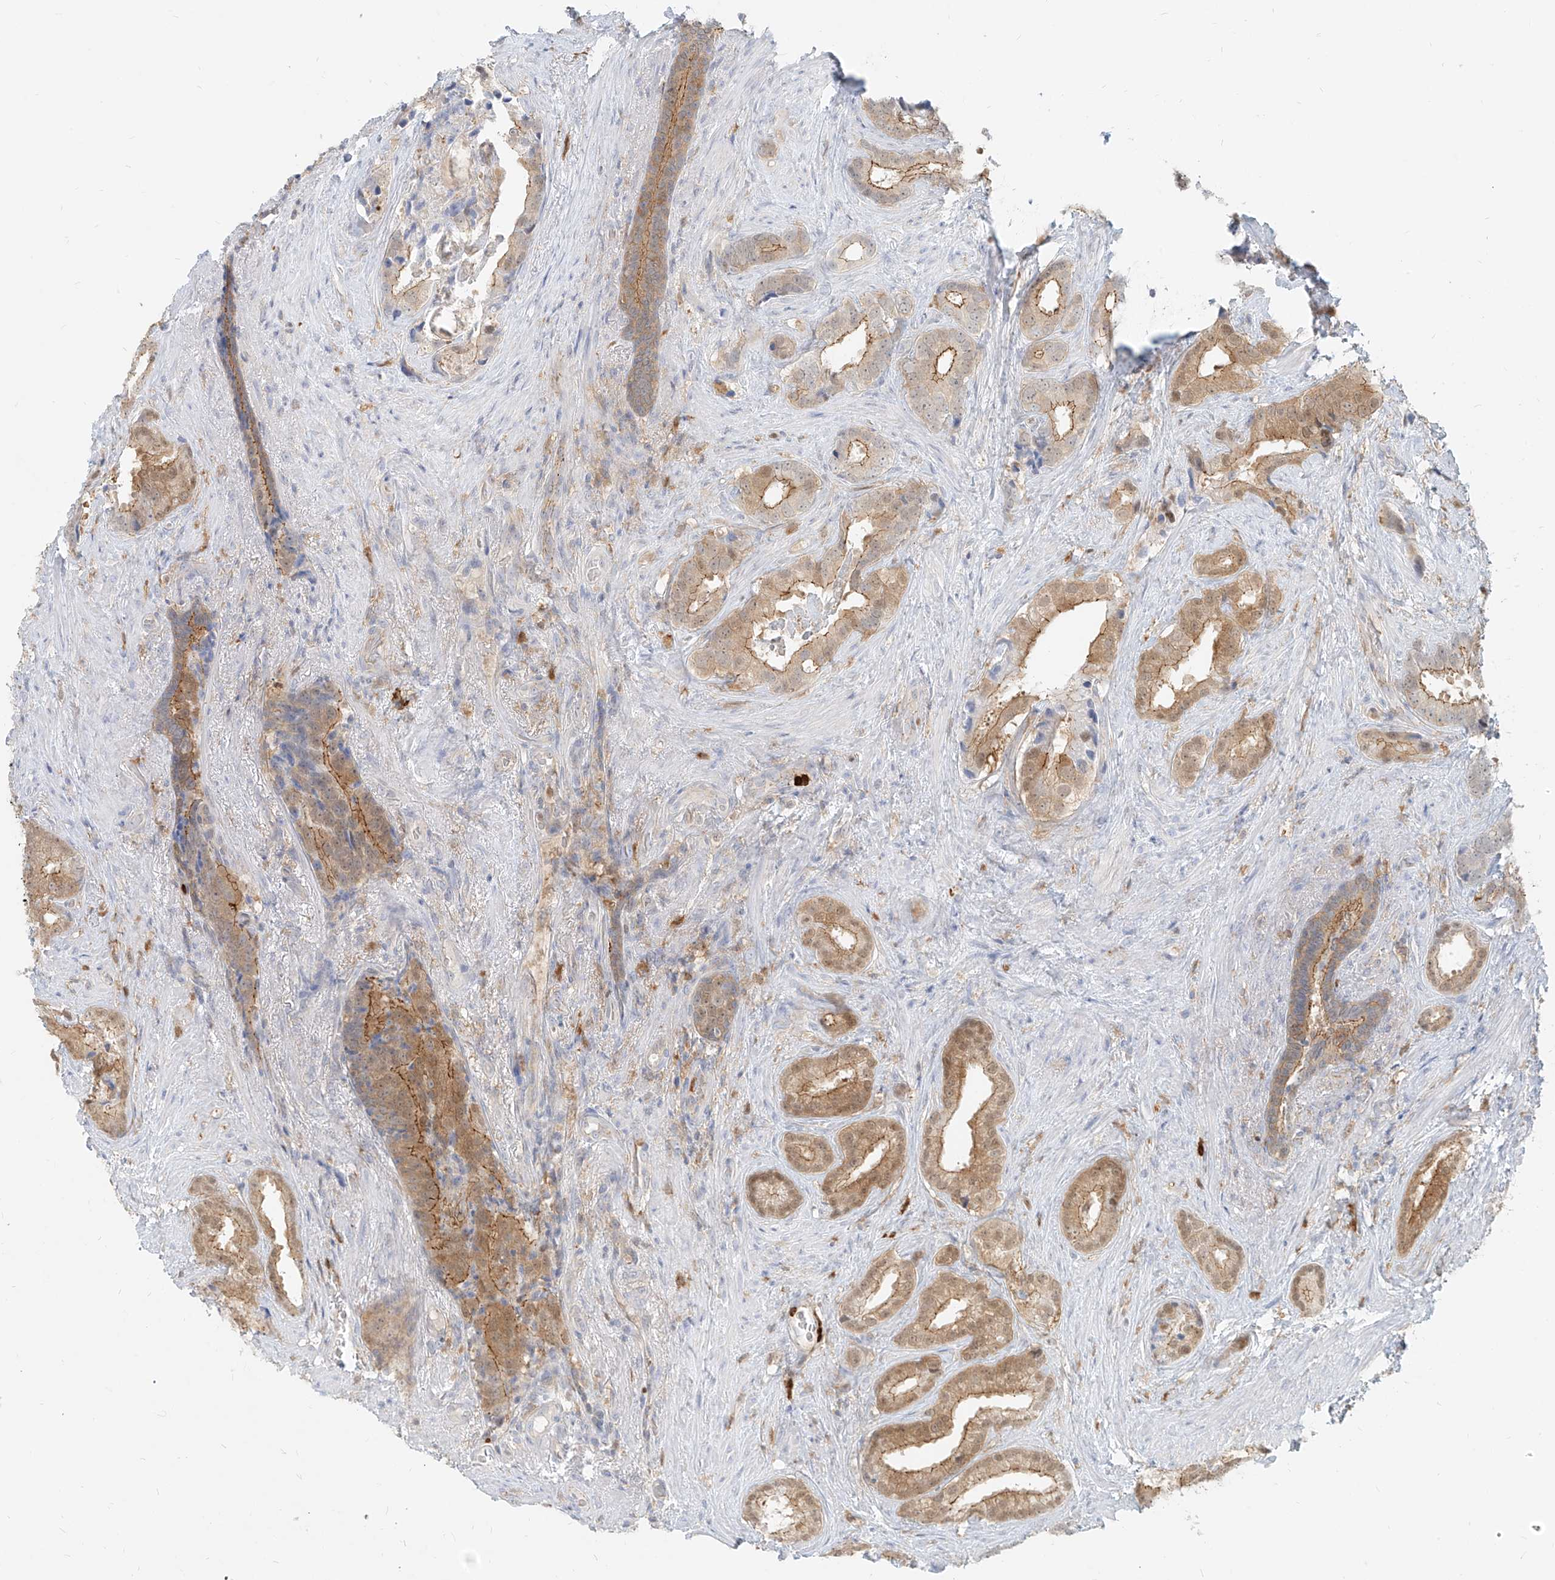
{"staining": {"intensity": "moderate", "quantity": ">75%", "location": "cytoplasmic/membranous"}, "tissue": "prostate cancer", "cell_type": "Tumor cells", "image_type": "cancer", "snomed": [{"axis": "morphology", "description": "Adenocarcinoma, Low grade"}, {"axis": "topography", "description": "Prostate"}], "caption": "Brown immunohistochemical staining in prostate cancer exhibits moderate cytoplasmic/membranous expression in about >75% of tumor cells. Ihc stains the protein in brown and the nuclei are stained blue.", "gene": "PGD", "patient": {"sex": "male", "age": 71}}